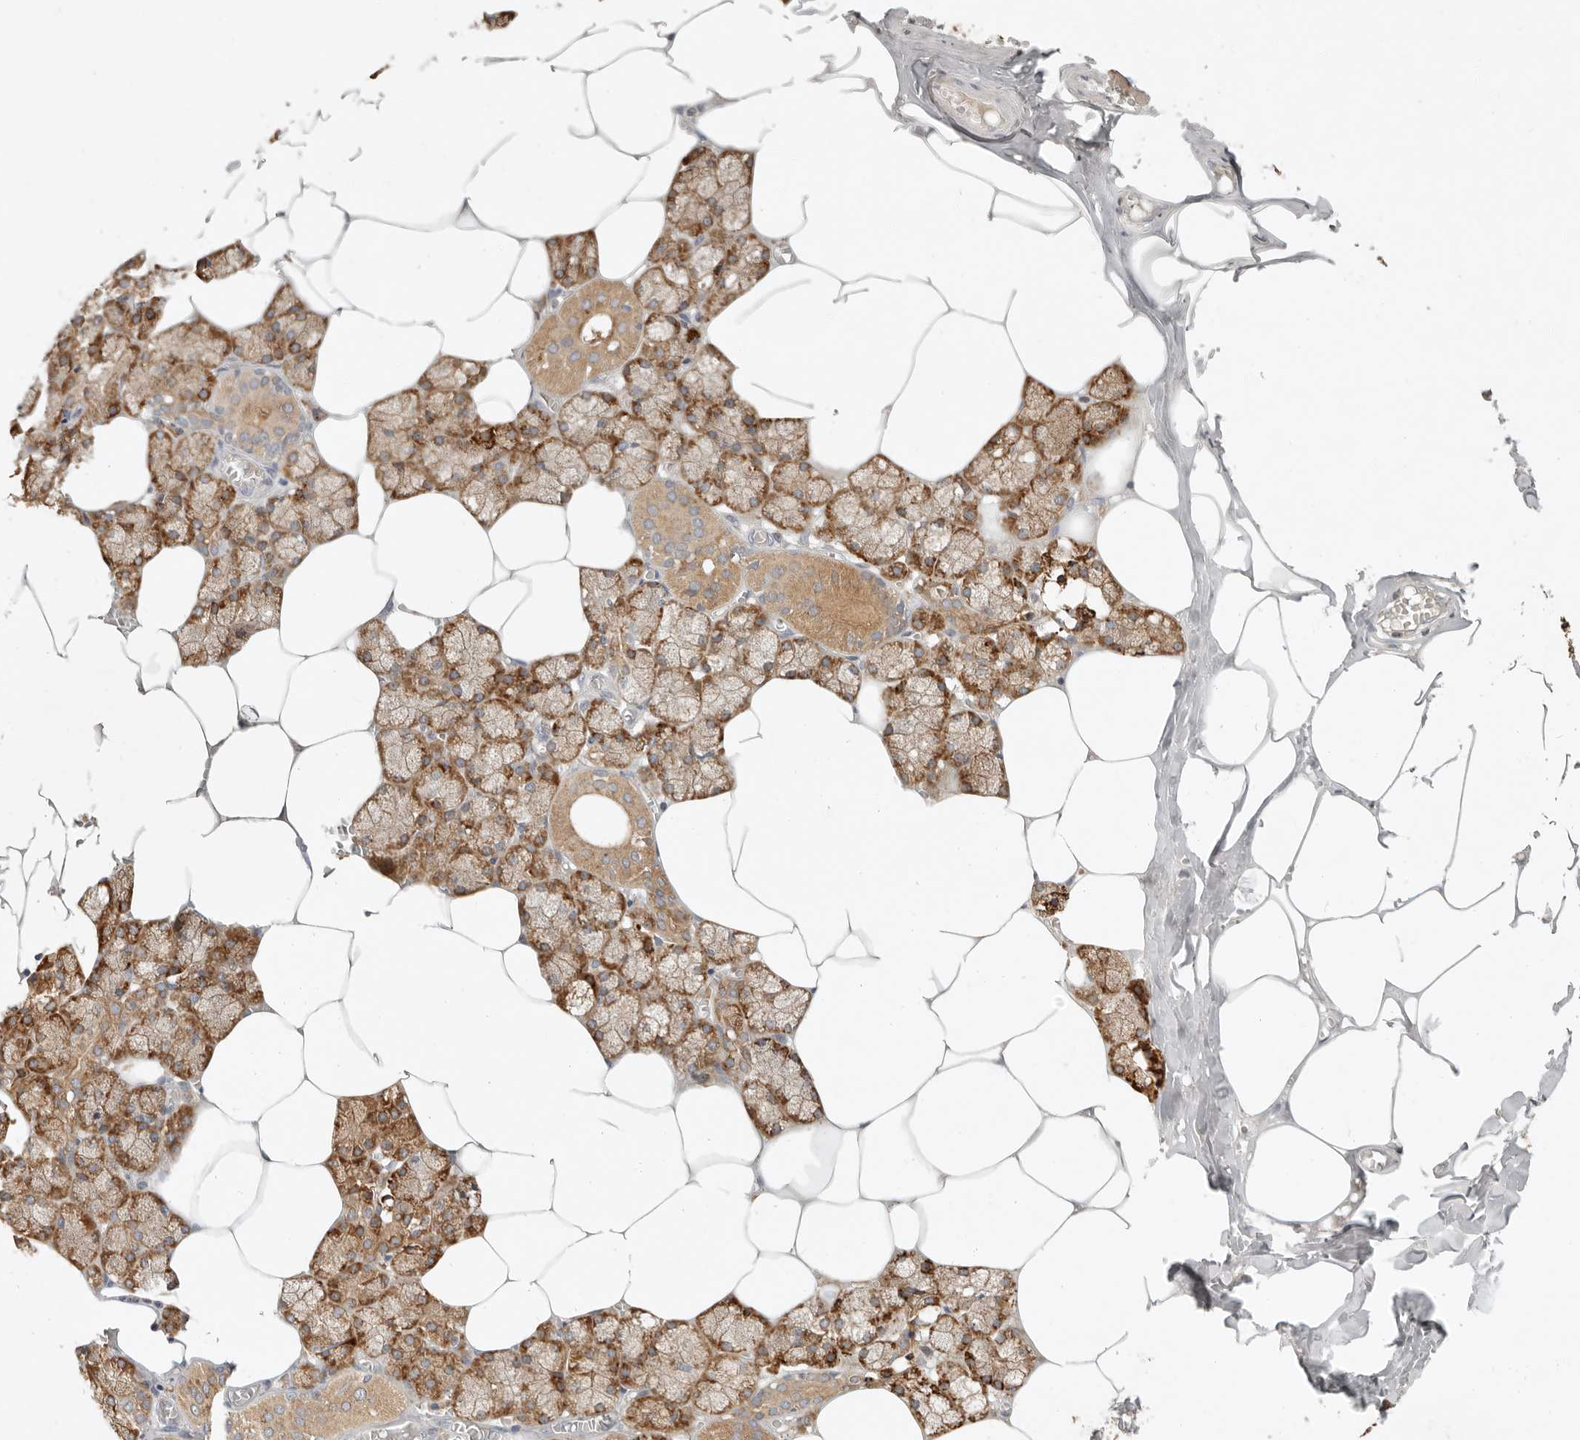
{"staining": {"intensity": "strong", "quantity": ">75%", "location": "cytoplasmic/membranous"}, "tissue": "salivary gland", "cell_type": "Glandular cells", "image_type": "normal", "snomed": [{"axis": "morphology", "description": "Normal tissue, NOS"}, {"axis": "topography", "description": "Salivary gland"}], "caption": "Normal salivary gland was stained to show a protein in brown. There is high levels of strong cytoplasmic/membranous staining in approximately >75% of glandular cells.", "gene": "ARHGEF10L", "patient": {"sex": "male", "age": 62}}